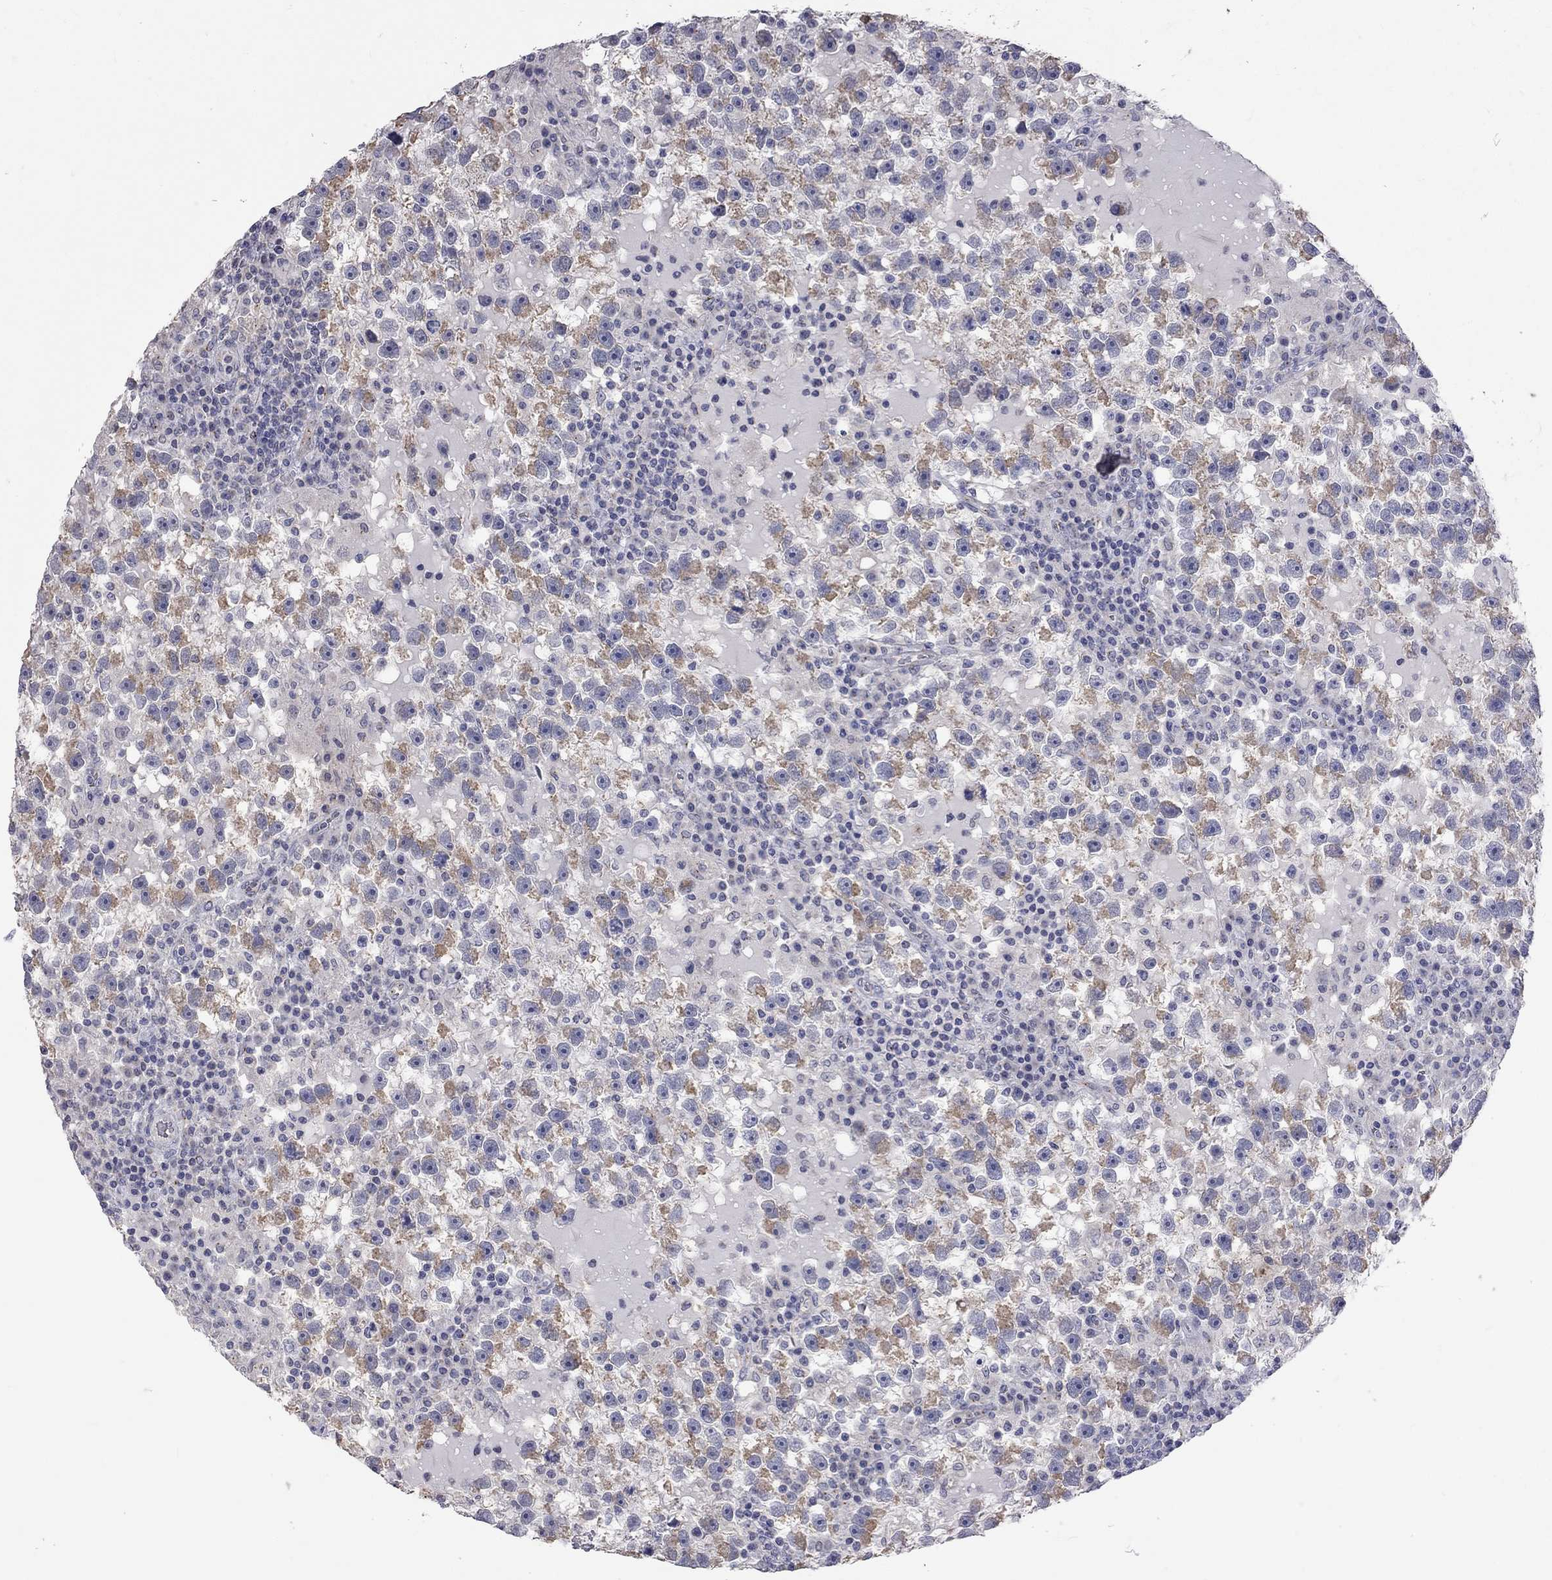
{"staining": {"intensity": "moderate", "quantity": "<25%", "location": "cytoplasmic/membranous"}, "tissue": "testis cancer", "cell_type": "Tumor cells", "image_type": "cancer", "snomed": [{"axis": "morphology", "description": "Seminoma, NOS"}, {"axis": "topography", "description": "Testis"}], "caption": "Protein expression analysis of testis cancer (seminoma) displays moderate cytoplasmic/membranous expression in approximately <25% of tumor cells.", "gene": "OPRK1", "patient": {"sex": "male", "age": 47}}